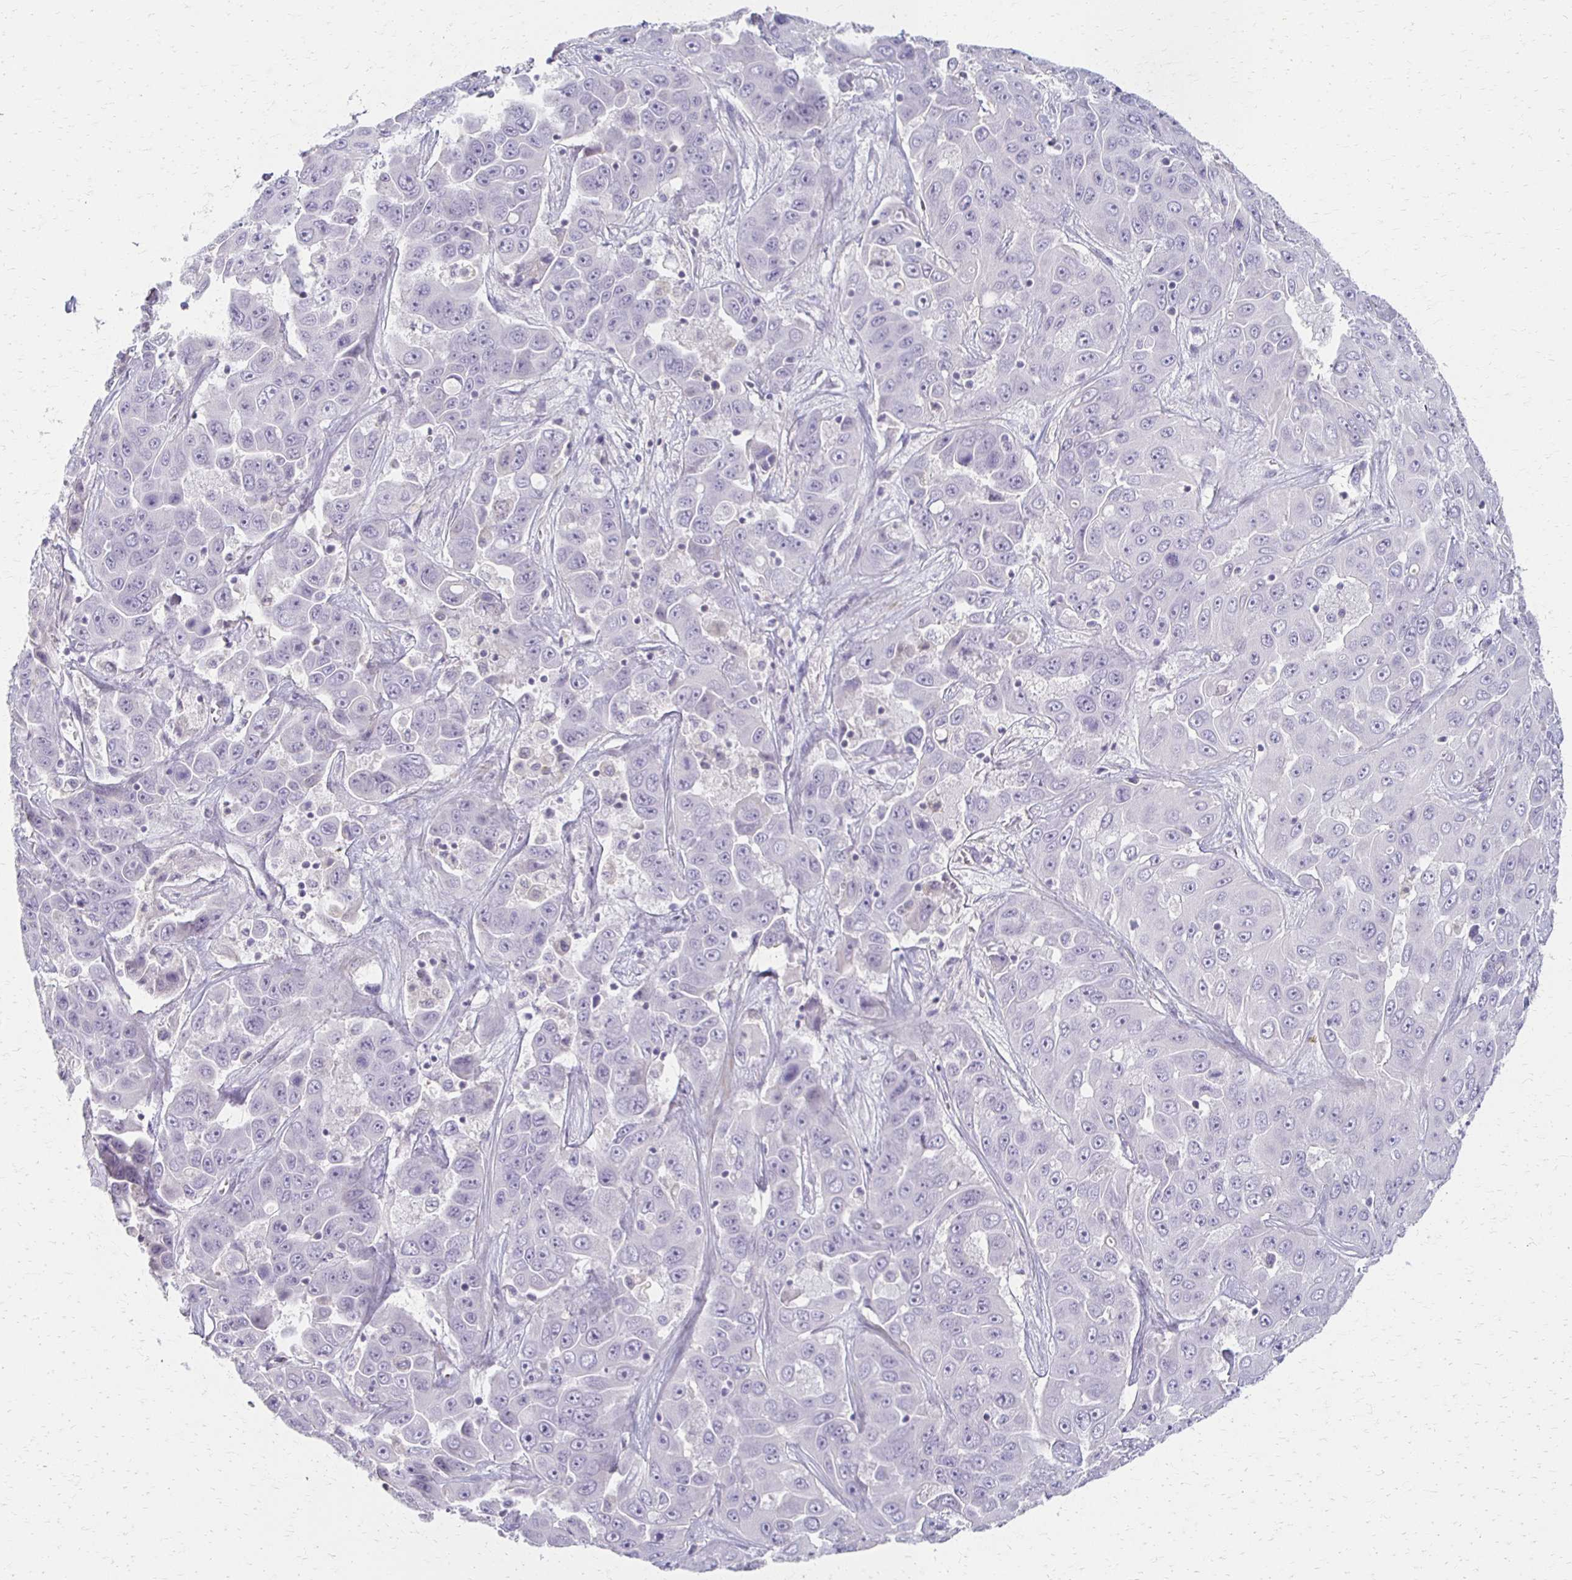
{"staining": {"intensity": "negative", "quantity": "none", "location": "none"}, "tissue": "liver cancer", "cell_type": "Tumor cells", "image_type": "cancer", "snomed": [{"axis": "morphology", "description": "Cholangiocarcinoma"}, {"axis": "topography", "description": "Liver"}], "caption": "This is a image of immunohistochemistry (IHC) staining of liver cholangiocarcinoma, which shows no positivity in tumor cells.", "gene": "FOXO4", "patient": {"sex": "female", "age": 52}}